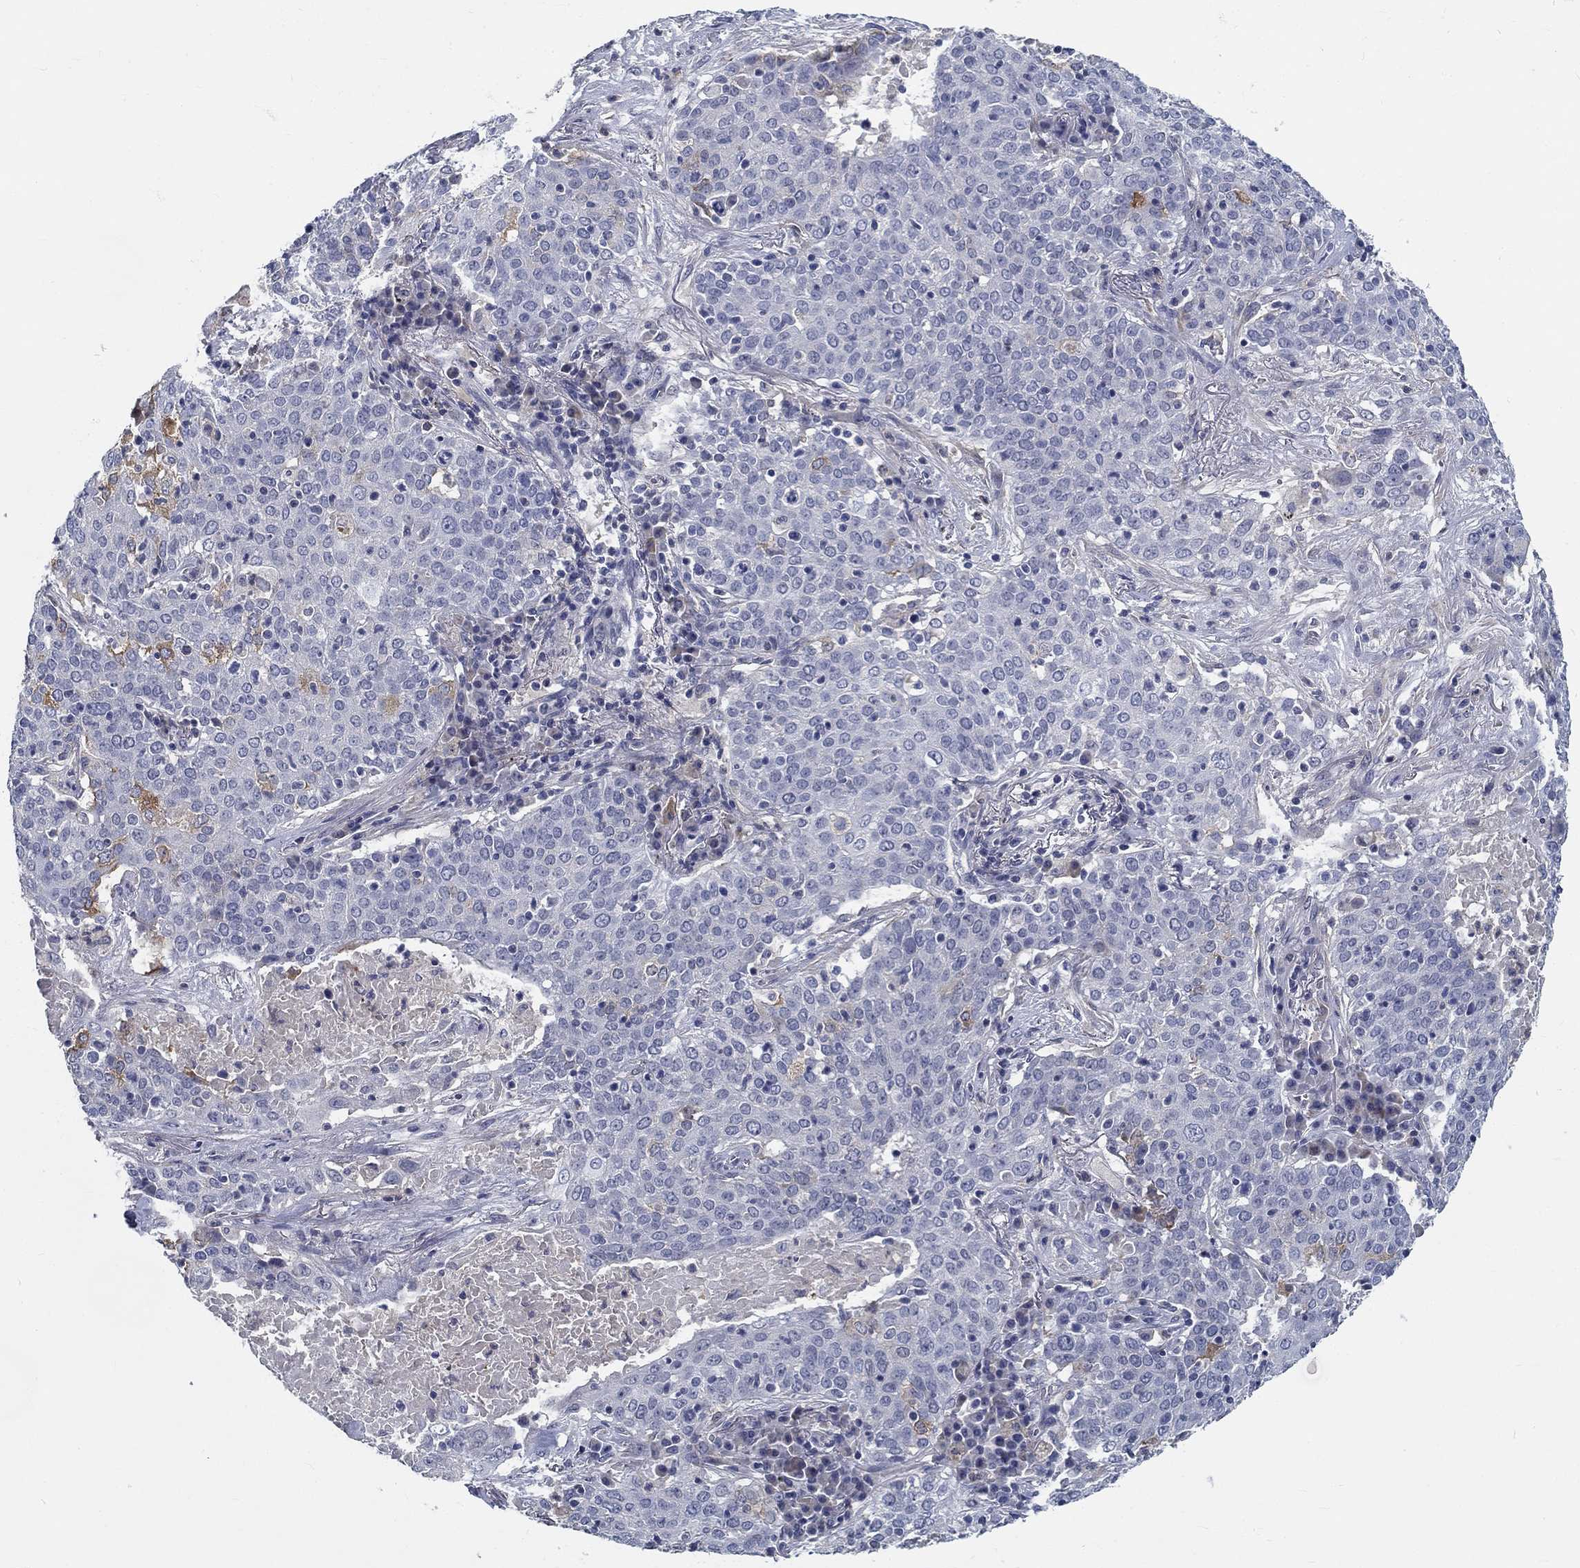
{"staining": {"intensity": "moderate", "quantity": "<25%", "location": "cytoplasmic/membranous"}, "tissue": "lung cancer", "cell_type": "Tumor cells", "image_type": "cancer", "snomed": [{"axis": "morphology", "description": "Squamous cell carcinoma, NOS"}, {"axis": "topography", "description": "Lung"}], "caption": "The photomicrograph shows a brown stain indicating the presence of a protein in the cytoplasmic/membranous of tumor cells in lung cancer (squamous cell carcinoma).", "gene": "MYBPC1", "patient": {"sex": "male", "age": 82}}